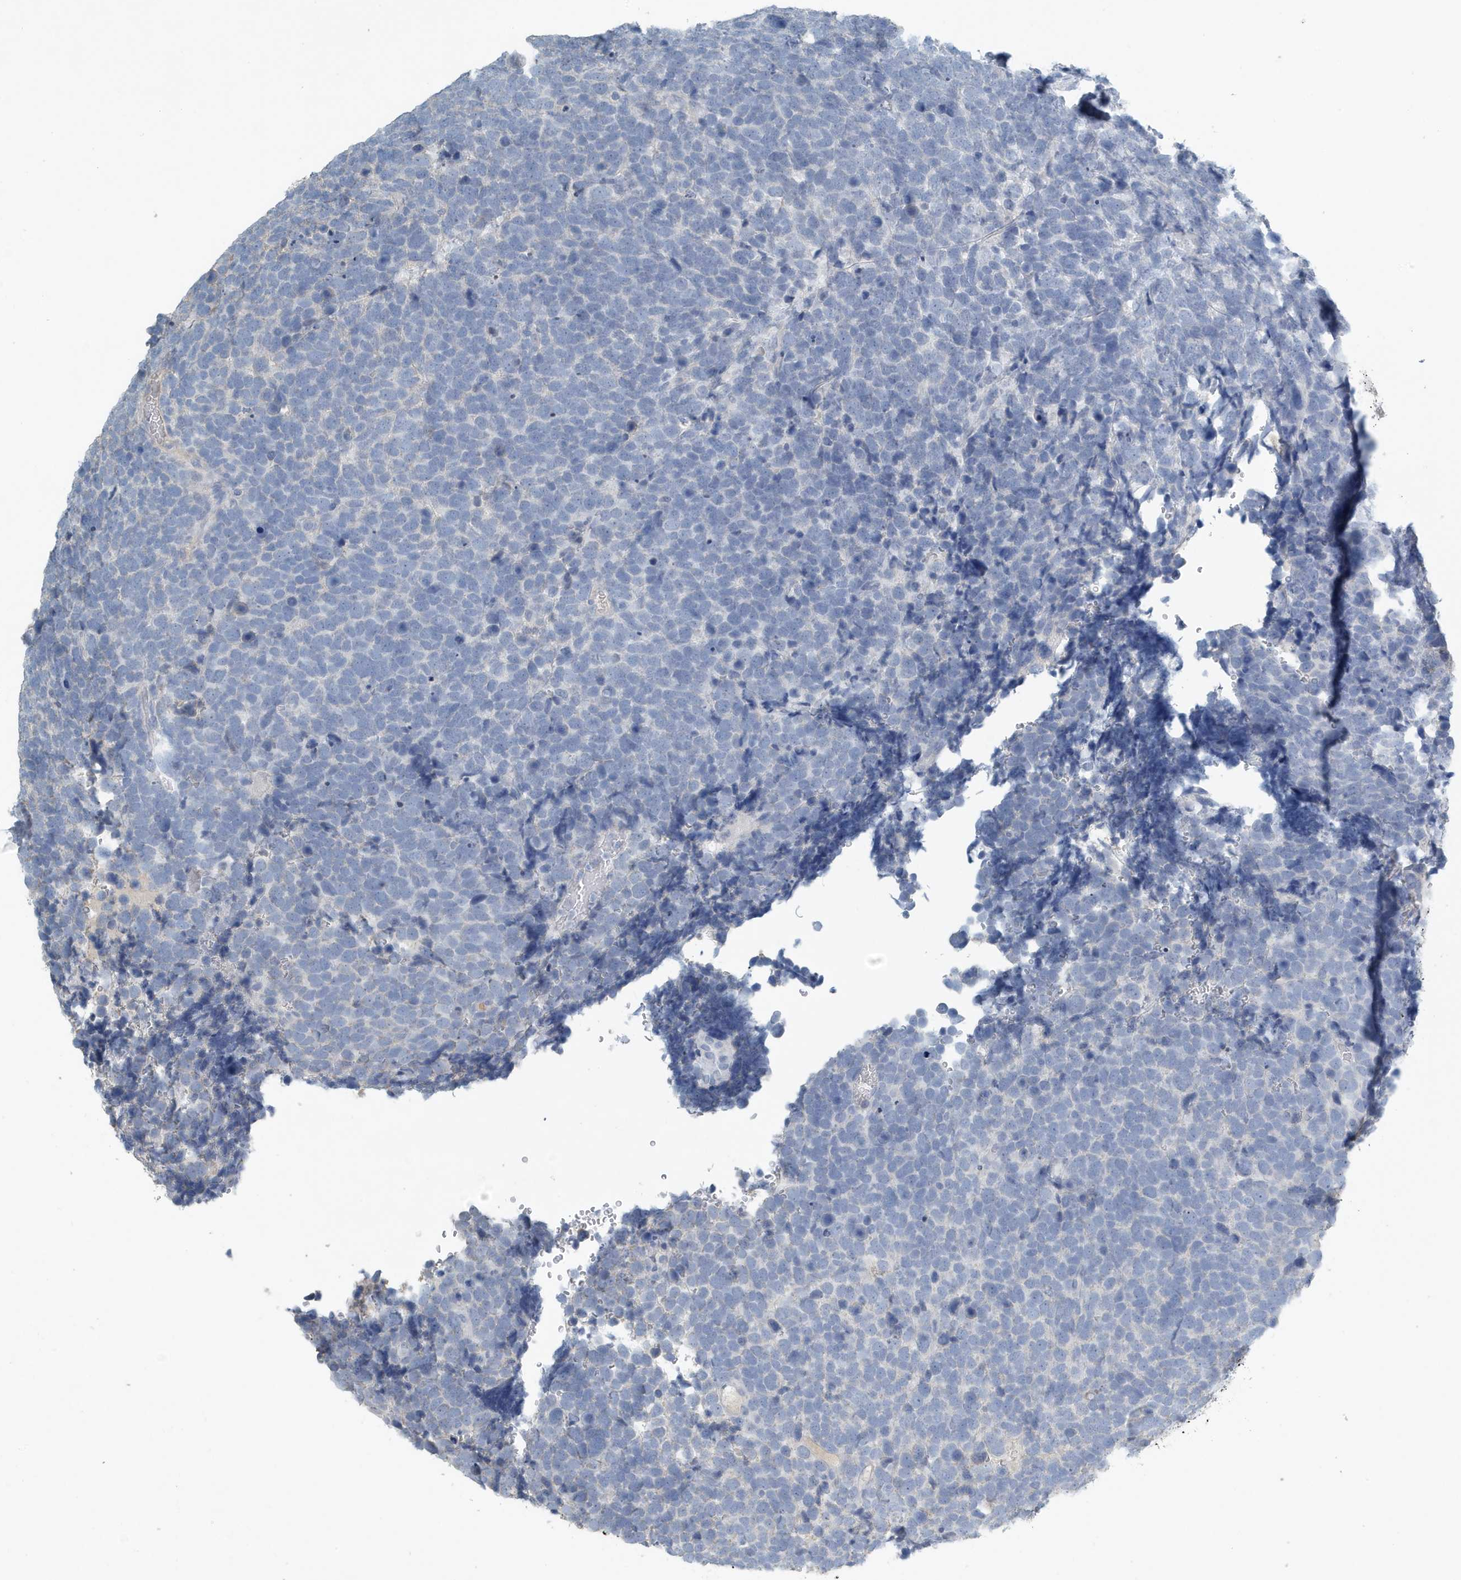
{"staining": {"intensity": "negative", "quantity": "none", "location": "none"}, "tissue": "urothelial cancer", "cell_type": "Tumor cells", "image_type": "cancer", "snomed": [{"axis": "morphology", "description": "Urothelial carcinoma, High grade"}, {"axis": "topography", "description": "Urinary bladder"}], "caption": "Immunohistochemical staining of human urothelial carcinoma (high-grade) reveals no significant expression in tumor cells.", "gene": "UGT2B4", "patient": {"sex": "female", "age": 82}}